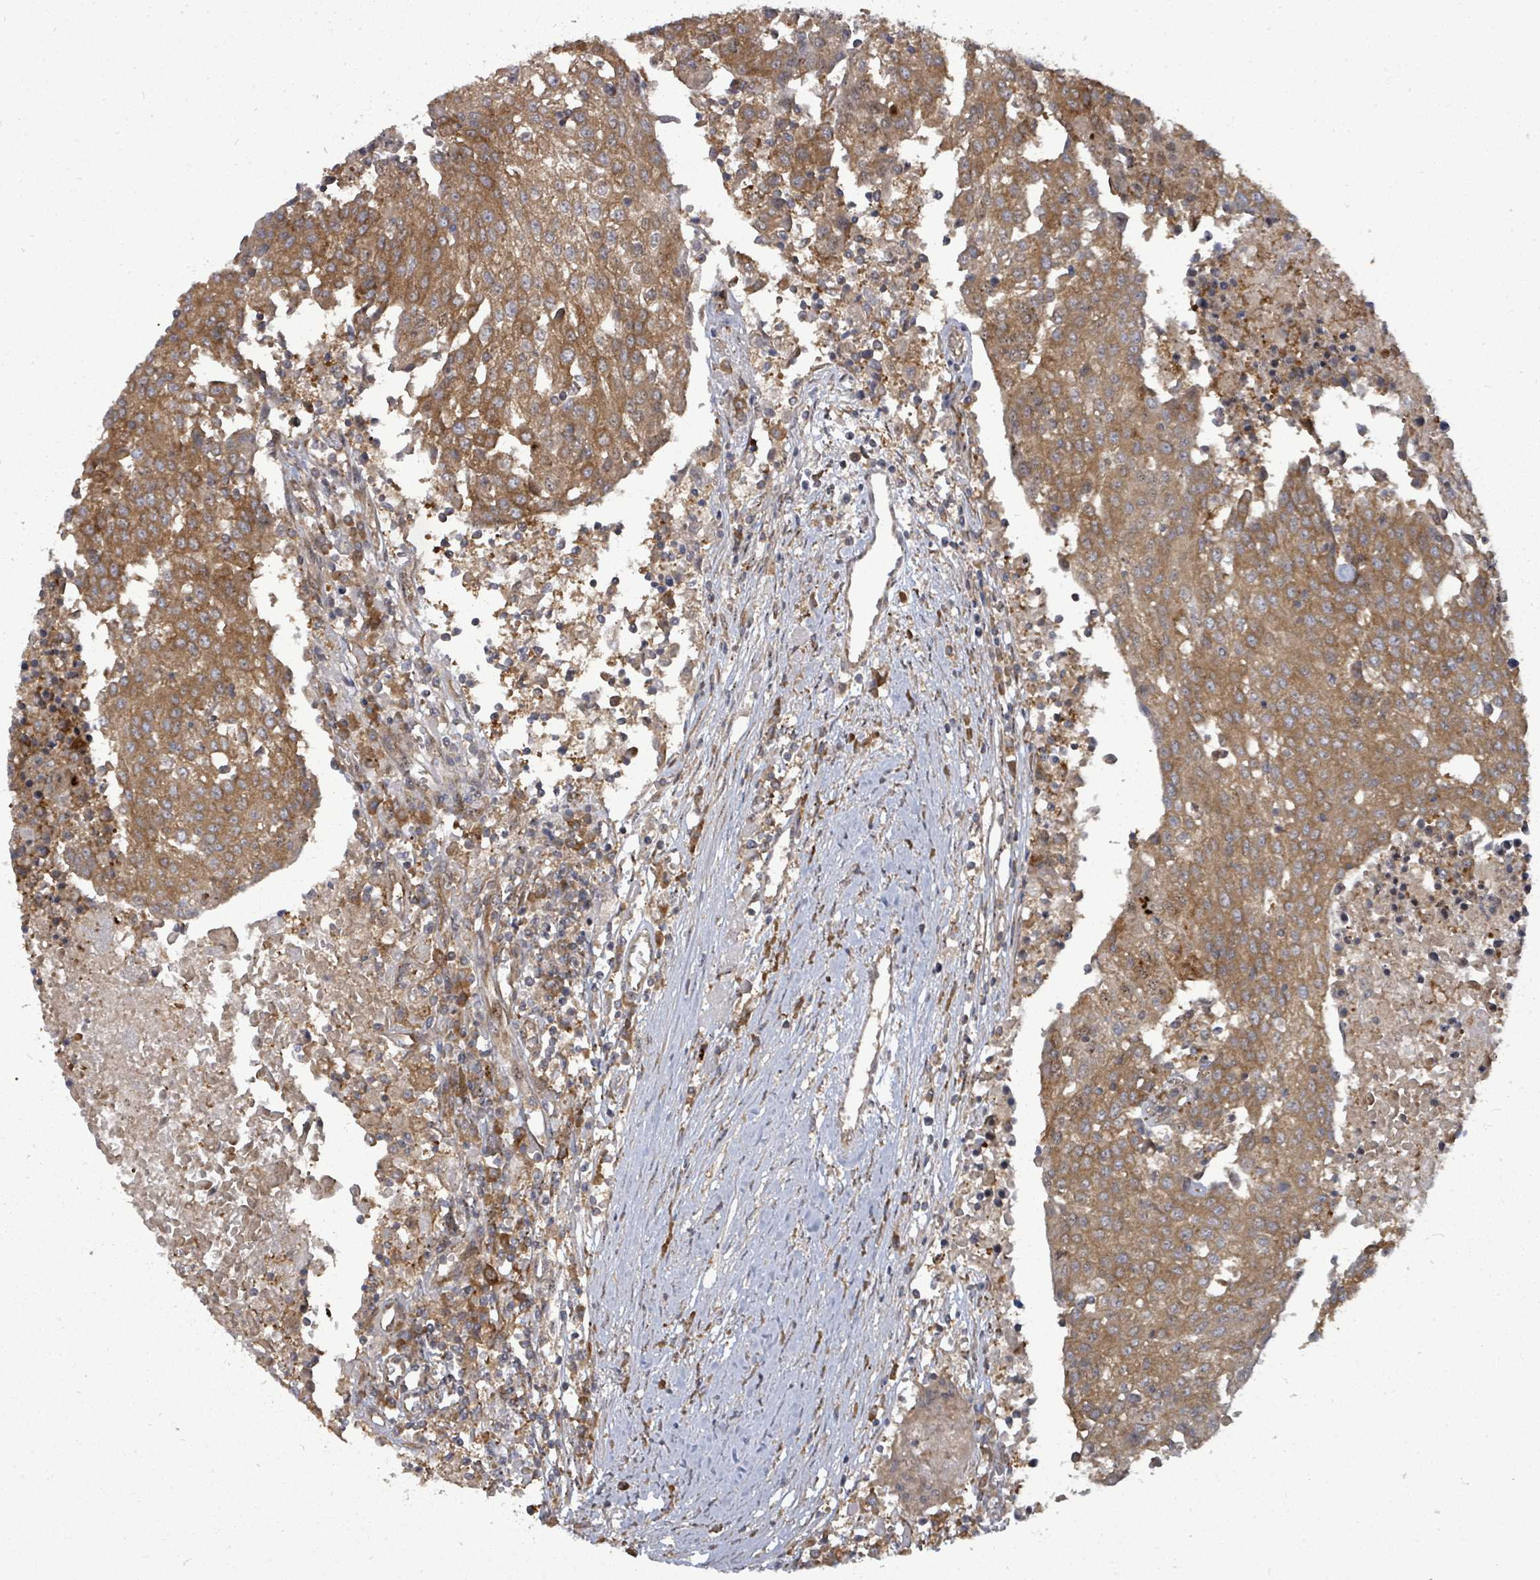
{"staining": {"intensity": "moderate", "quantity": ">75%", "location": "cytoplasmic/membranous"}, "tissue": "urothelial cancer", "cell_type": "Tumor cells", "image_type": "cancer", "snomed": [{"axis": "morphology", "description": "Urothelial carcinoma, High grade"}, {"axis": "topography", "description": "Urinary bladder"}], "caption": "Urothelial carcinoma (high-grade) stained with DAB immunohistochemistry (IHC) shows medium levels of moderate cytoplasmic/membranous staining in about >75% of tumor cells. Nuclei are stained in blue.", "gene": "EIF3C", "patient": {"sex": "female", "age": 85}}